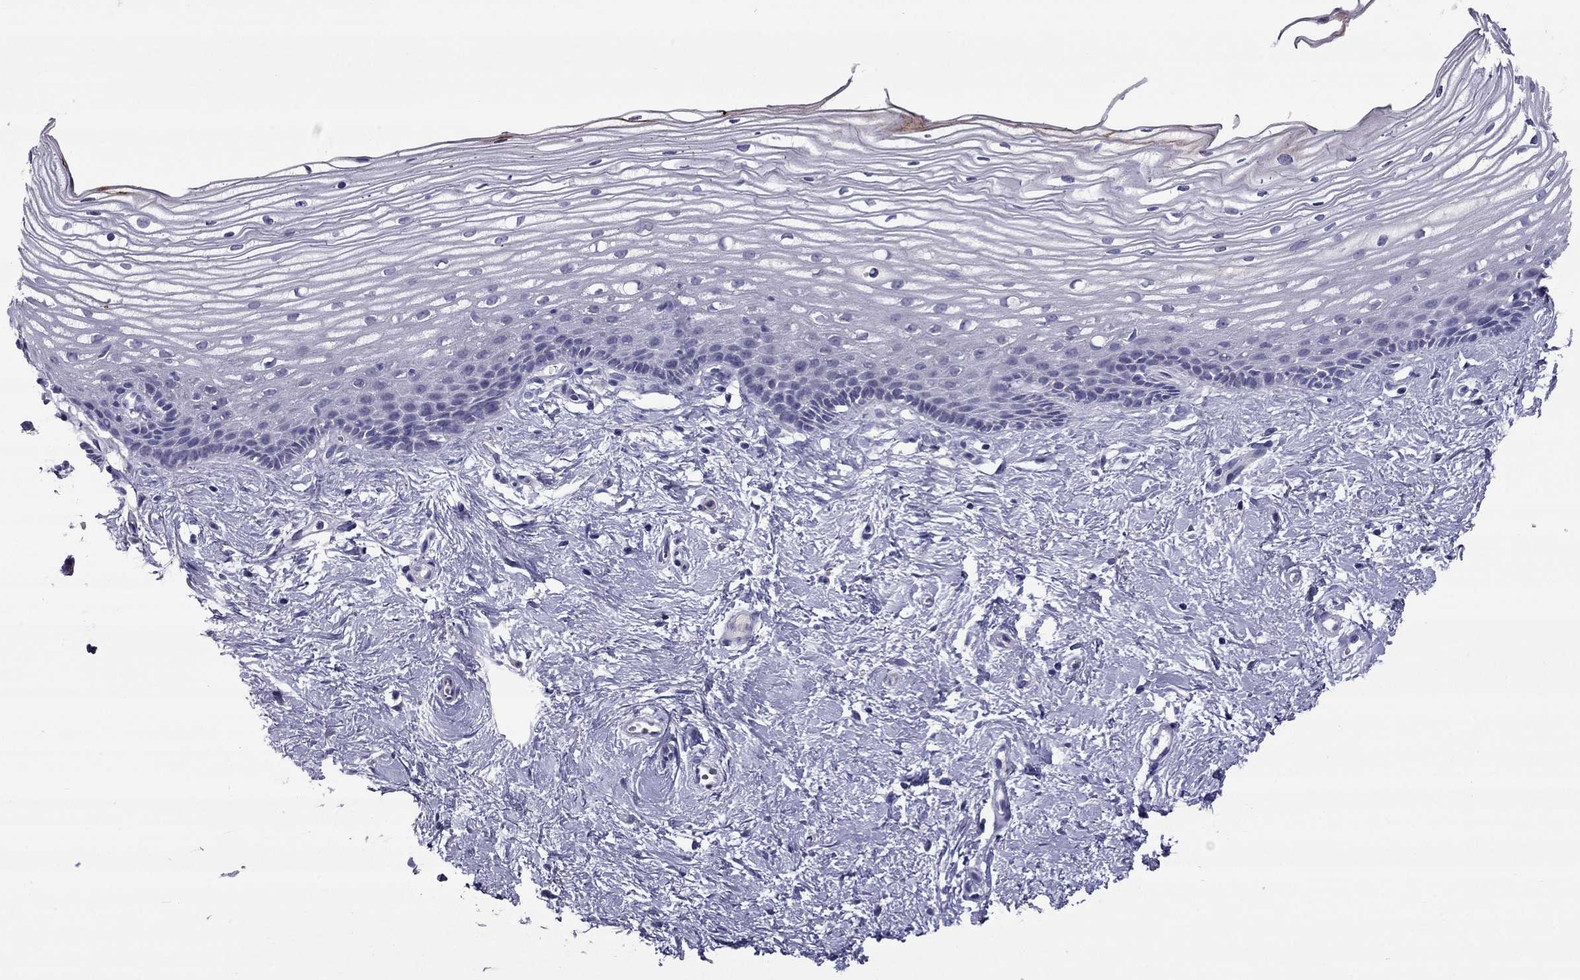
{"staining": {"intensity": "negative", "quantity": "none", "location": "none"}, "tissue": "cervix", "cell_type": "Glandular cells", "image_type": "normal", "snomed": [{"axis": "morphology", "description": "Normal tissue, NOS"}, {"axis": "topography", "description": "Cervix"}], "caption": "Unremarkable cervix was stained to show a protein in brown. There is no significant expression in glandular cells. (DAB immunohistochemistry (IHC), high magnification).", "gene": "MYBPH", "patient": {"sex": "female", "age": 40}}